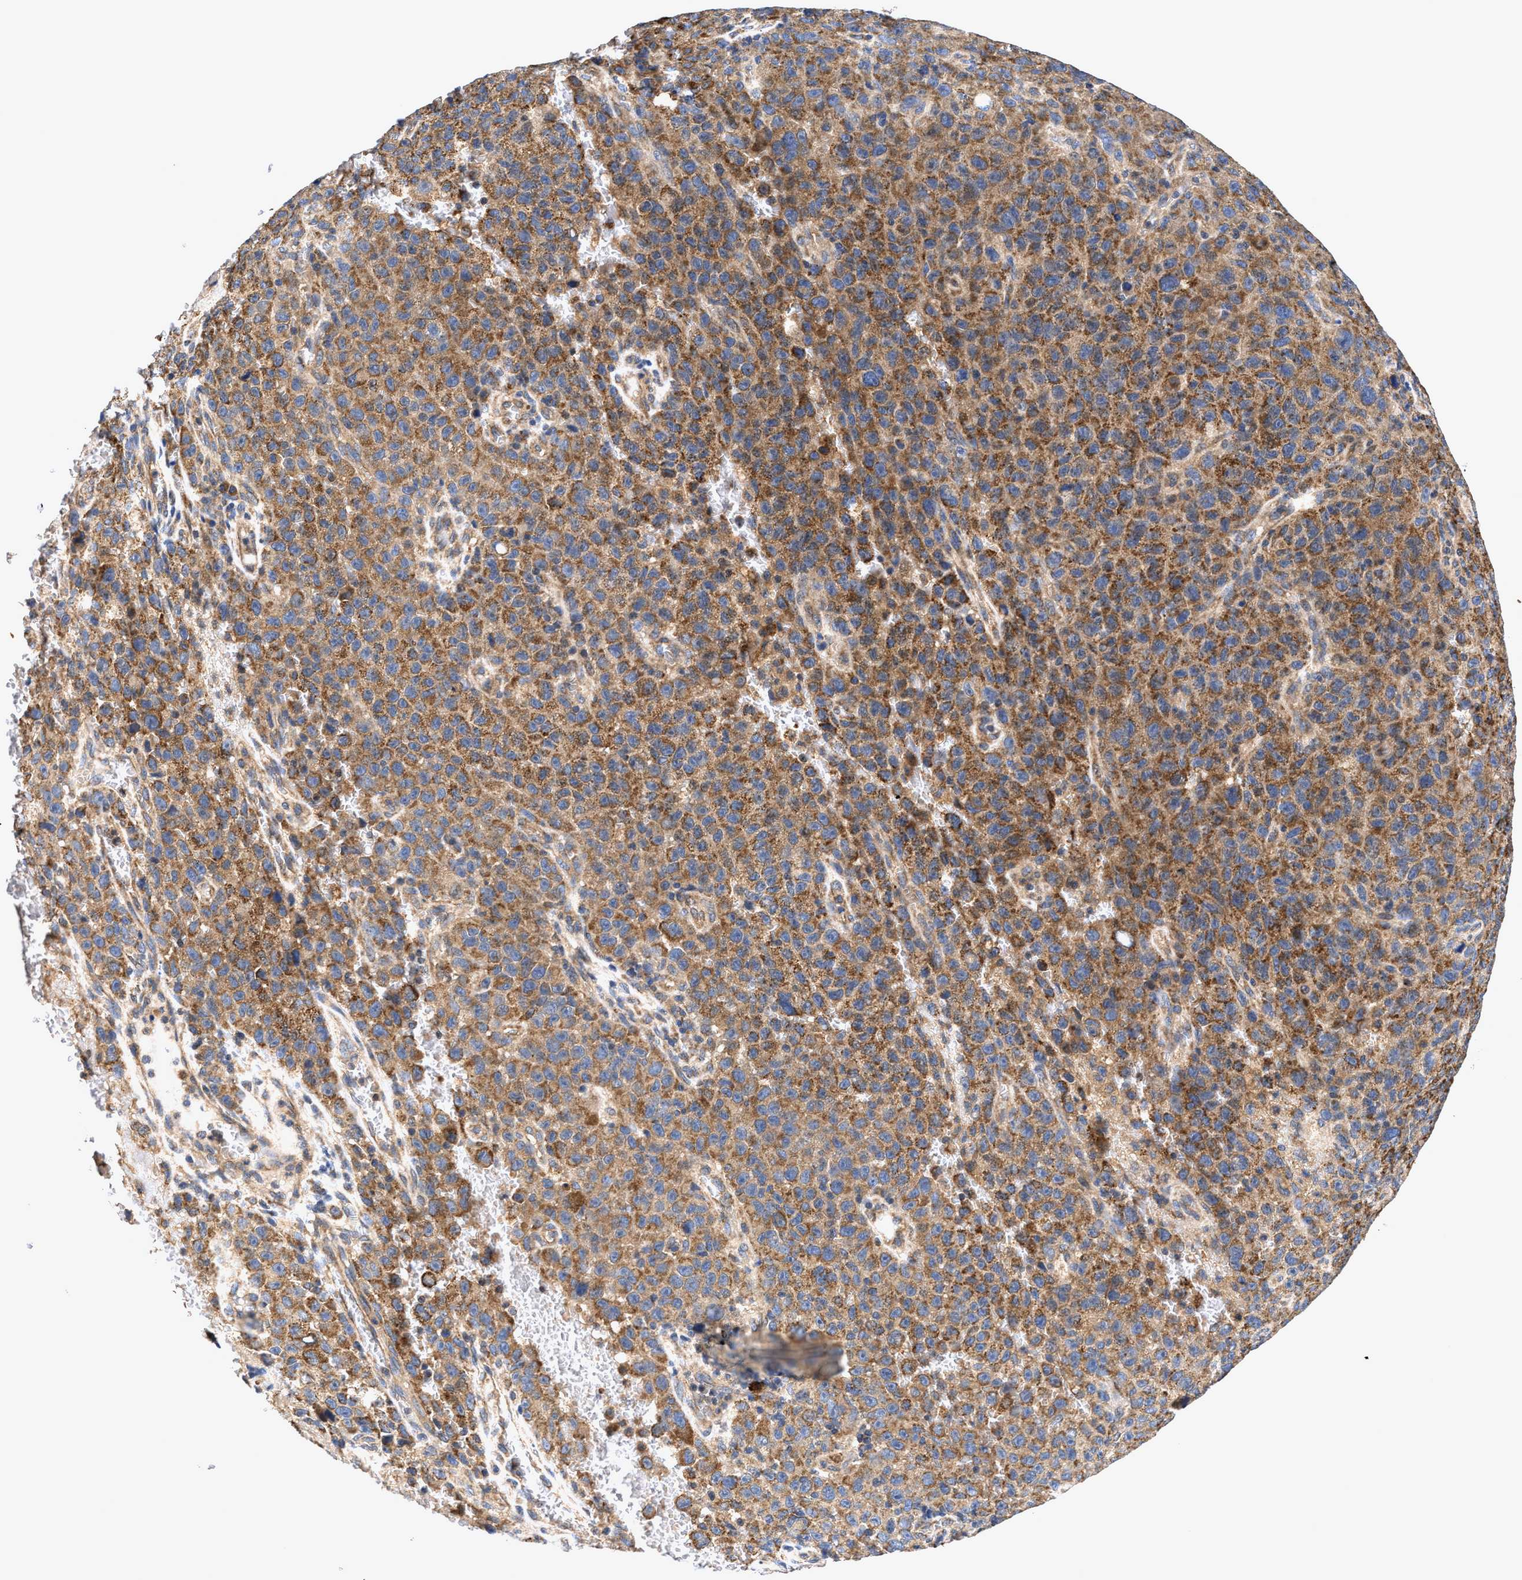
{"staining": {"intensity": "moderate", "quantity": ">75%", "location": "cytoplasmic/membranous"}, "tissue": "melanoma", "cell_type": "Tumor cells", "image_type": "cancer", "snomed": [{"axis": "morphology", "description": "Malignant melanoma, NOS"}, {"axis": "topography", "description": "Skin"}], "caption": "Immunohistochemical staining of human melanoma reveals medium levels of moderate cytoplasmic/membranous expression in about >75% of tumor cells.", "gene": "EFNA4", "patient": {"sex": "female", "age": 82}}